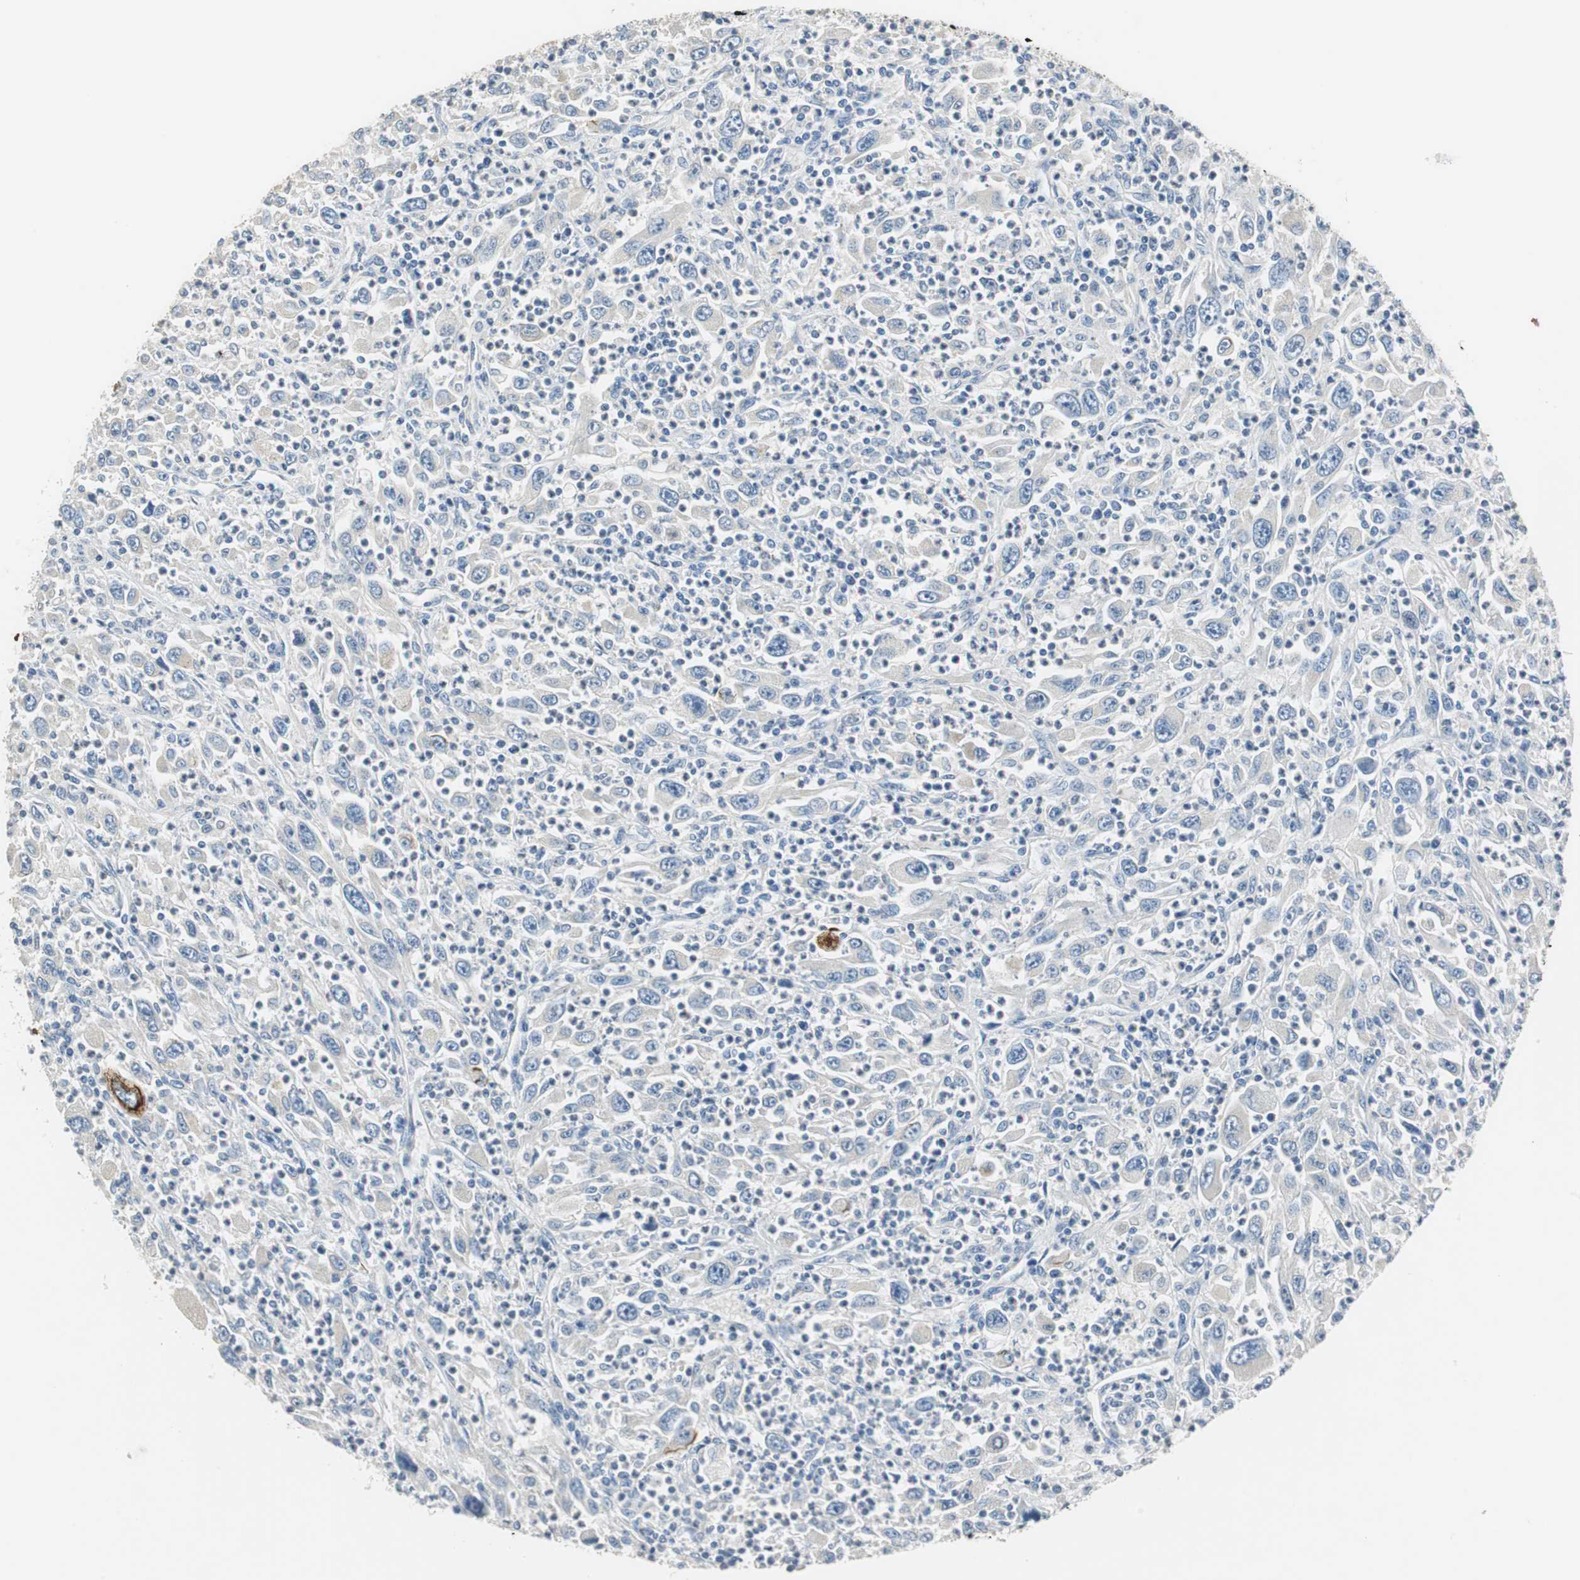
{"staining": {"intensity": "negative", "quantity": "none", "location": "none"}, "tissue": "melanoma", "cell_type": "Tumor cells", "image_type": "cancer", "snomed": [{"axis": "morphology", "description": "Malignant melanoma, Metastatic site"}, {"axis": "topography", "description": "Skin"}], "caption": "There is no significant positivity in tumor cells of malignant melanoma (metastatic site).", "gene": "FADS2", "patient": {"sex": "female", "age": 56}}